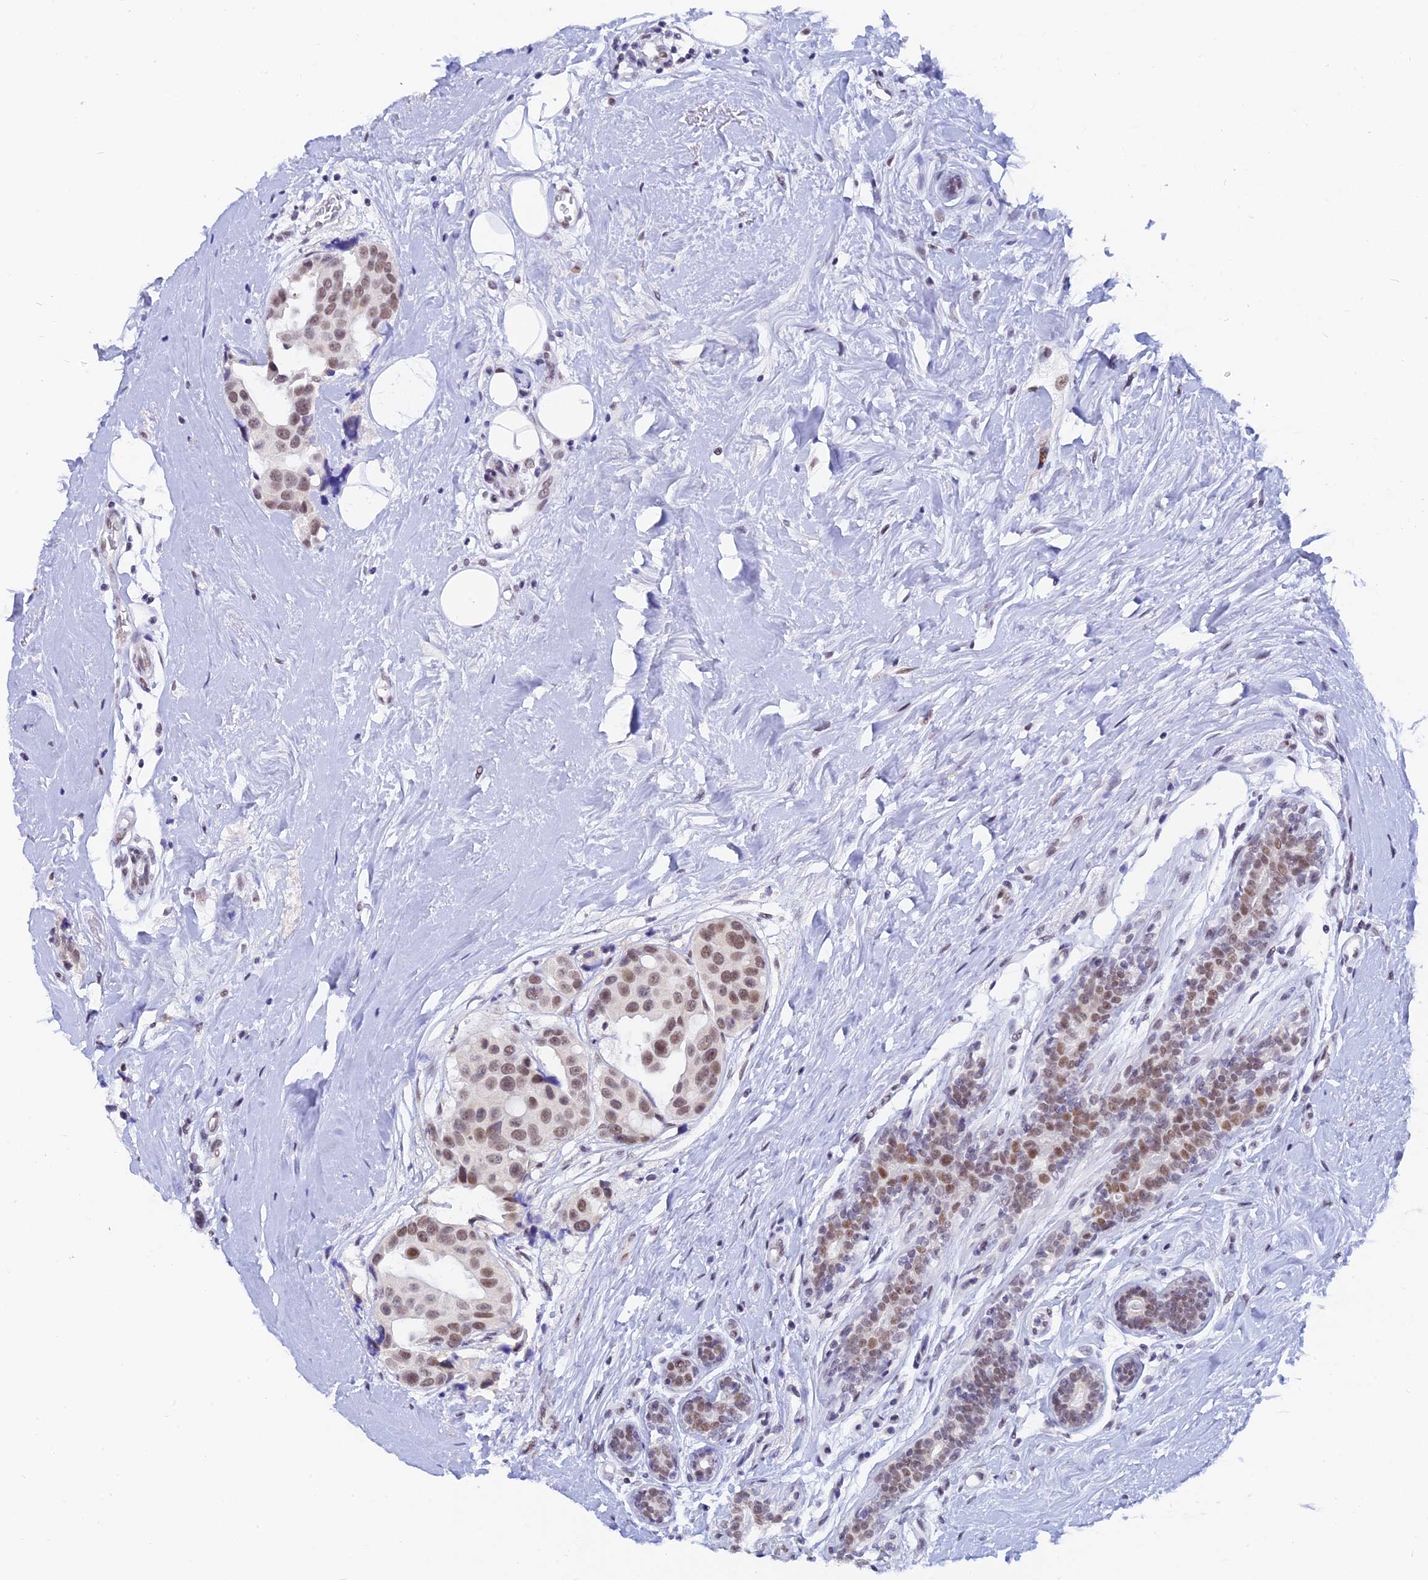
{"staining": {"intensity": "weak", "quantity": ">75%", "location": "nuclear"}, "tissue": "breast cancer", "cell_type": "Tumor cells", "image_type": "cancer", "snomed": [{"axis": "morphology", "description": "Normal tissue, NOS"}, {"axis": "morphology", "description": "Duct carcinoma"}, {"axis": "topography", "description": "Breast"}], "caption": "Immunohistochemistry (IHC) micrograph of neoplastic tissue: breast intraductal carcinoma stained using immunohistochemistry shows low levels of weak protein expression localized specifically in the nuclear of tumor cells, appearing as a nuclear brown color.", "gene": "DPY30", "patient": {"sex": "female", "age": 39}}